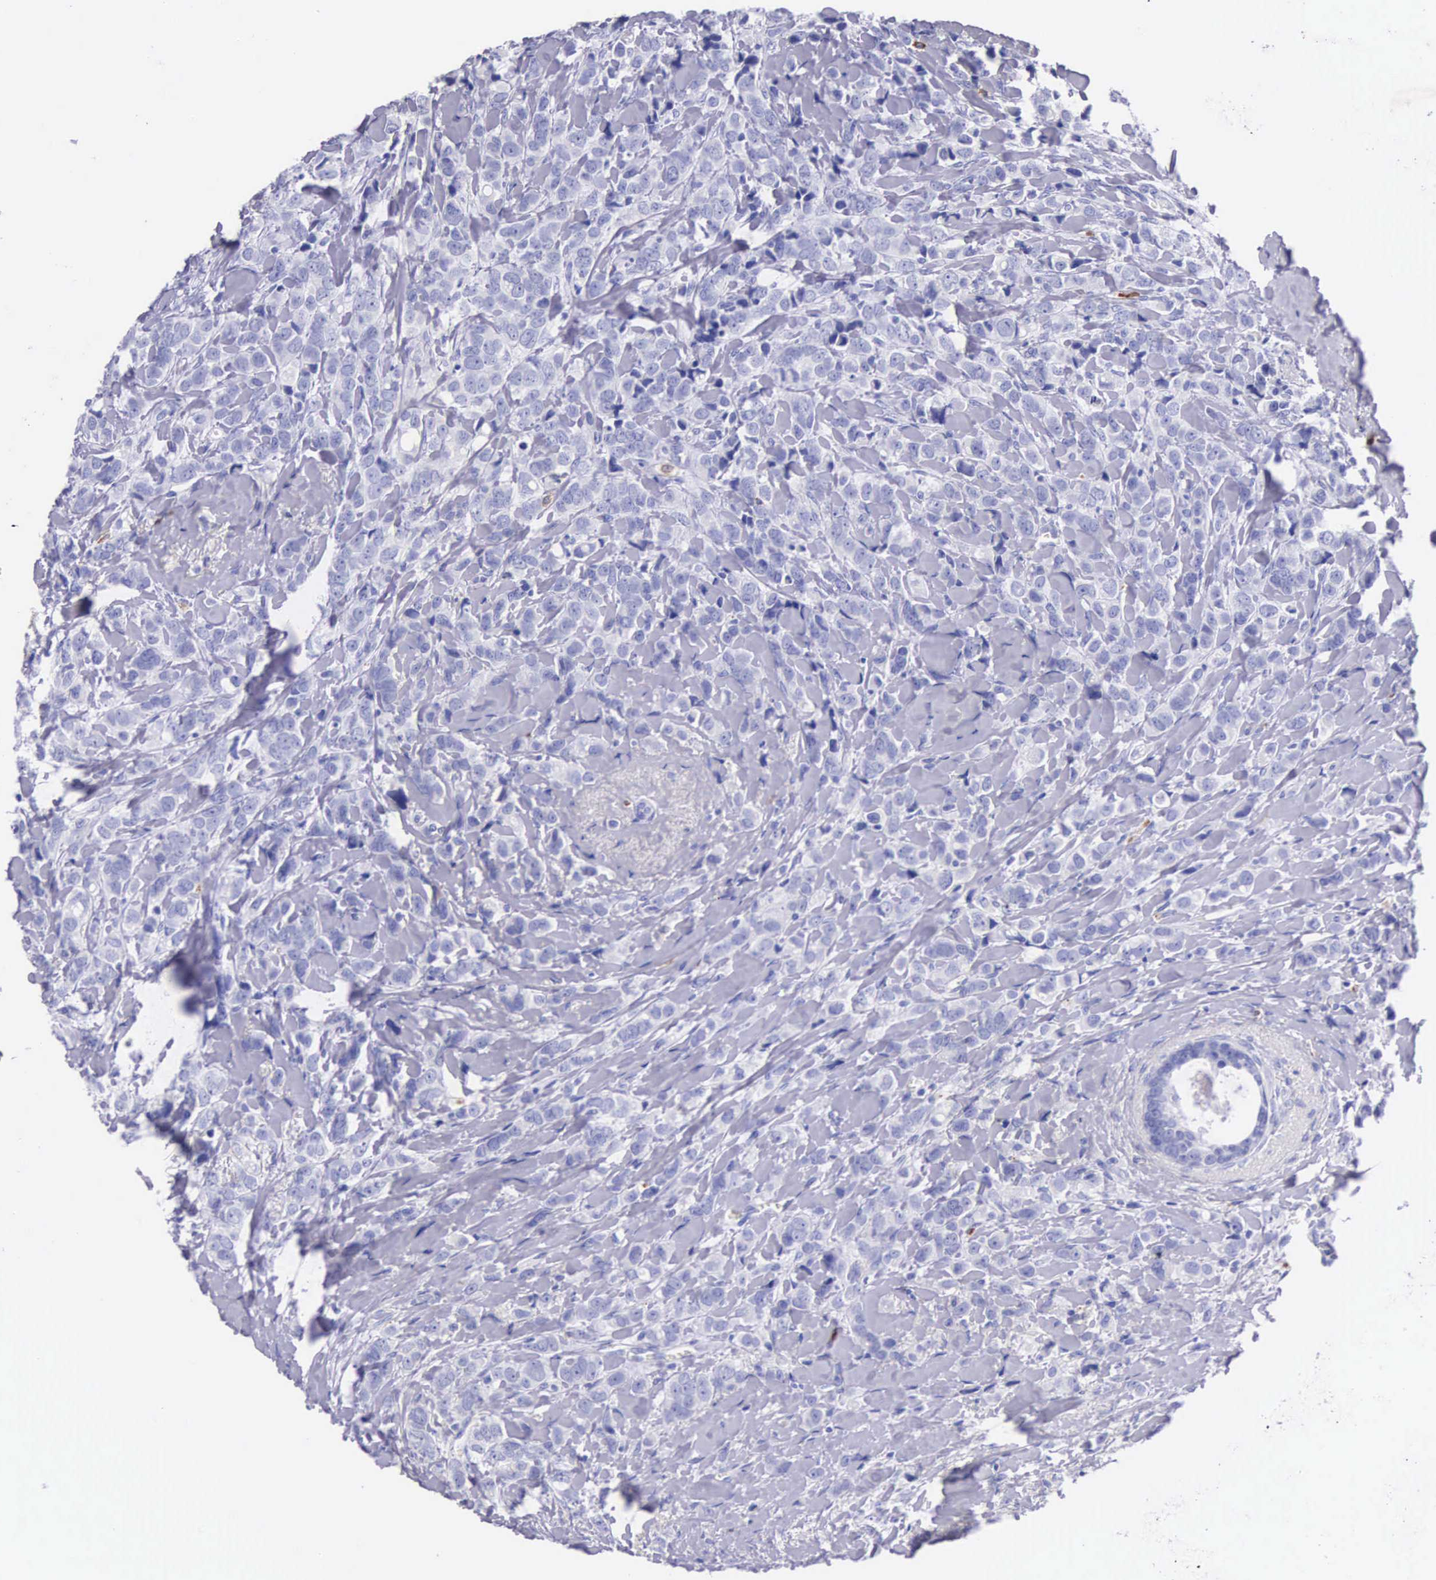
{"staining": {"intensity": "negative", "quantity": "none", "location": "none"}, "tissue": "breast cancer", "cell_type": "Tumor cells", "image_type": "cancer", "snomed": [{"axis": "morphology", "description": "Lobular carcinoma"}, {"axis": "topography", "description": "Breast"}], "caption": "The immunohistochemistry (IHC) photomicrograph has no significant staining in tumor cells of lobular carcinoma (breast) tissue.", "gene": "FCN1", "patient": {"sex": "female", "age": 57}}